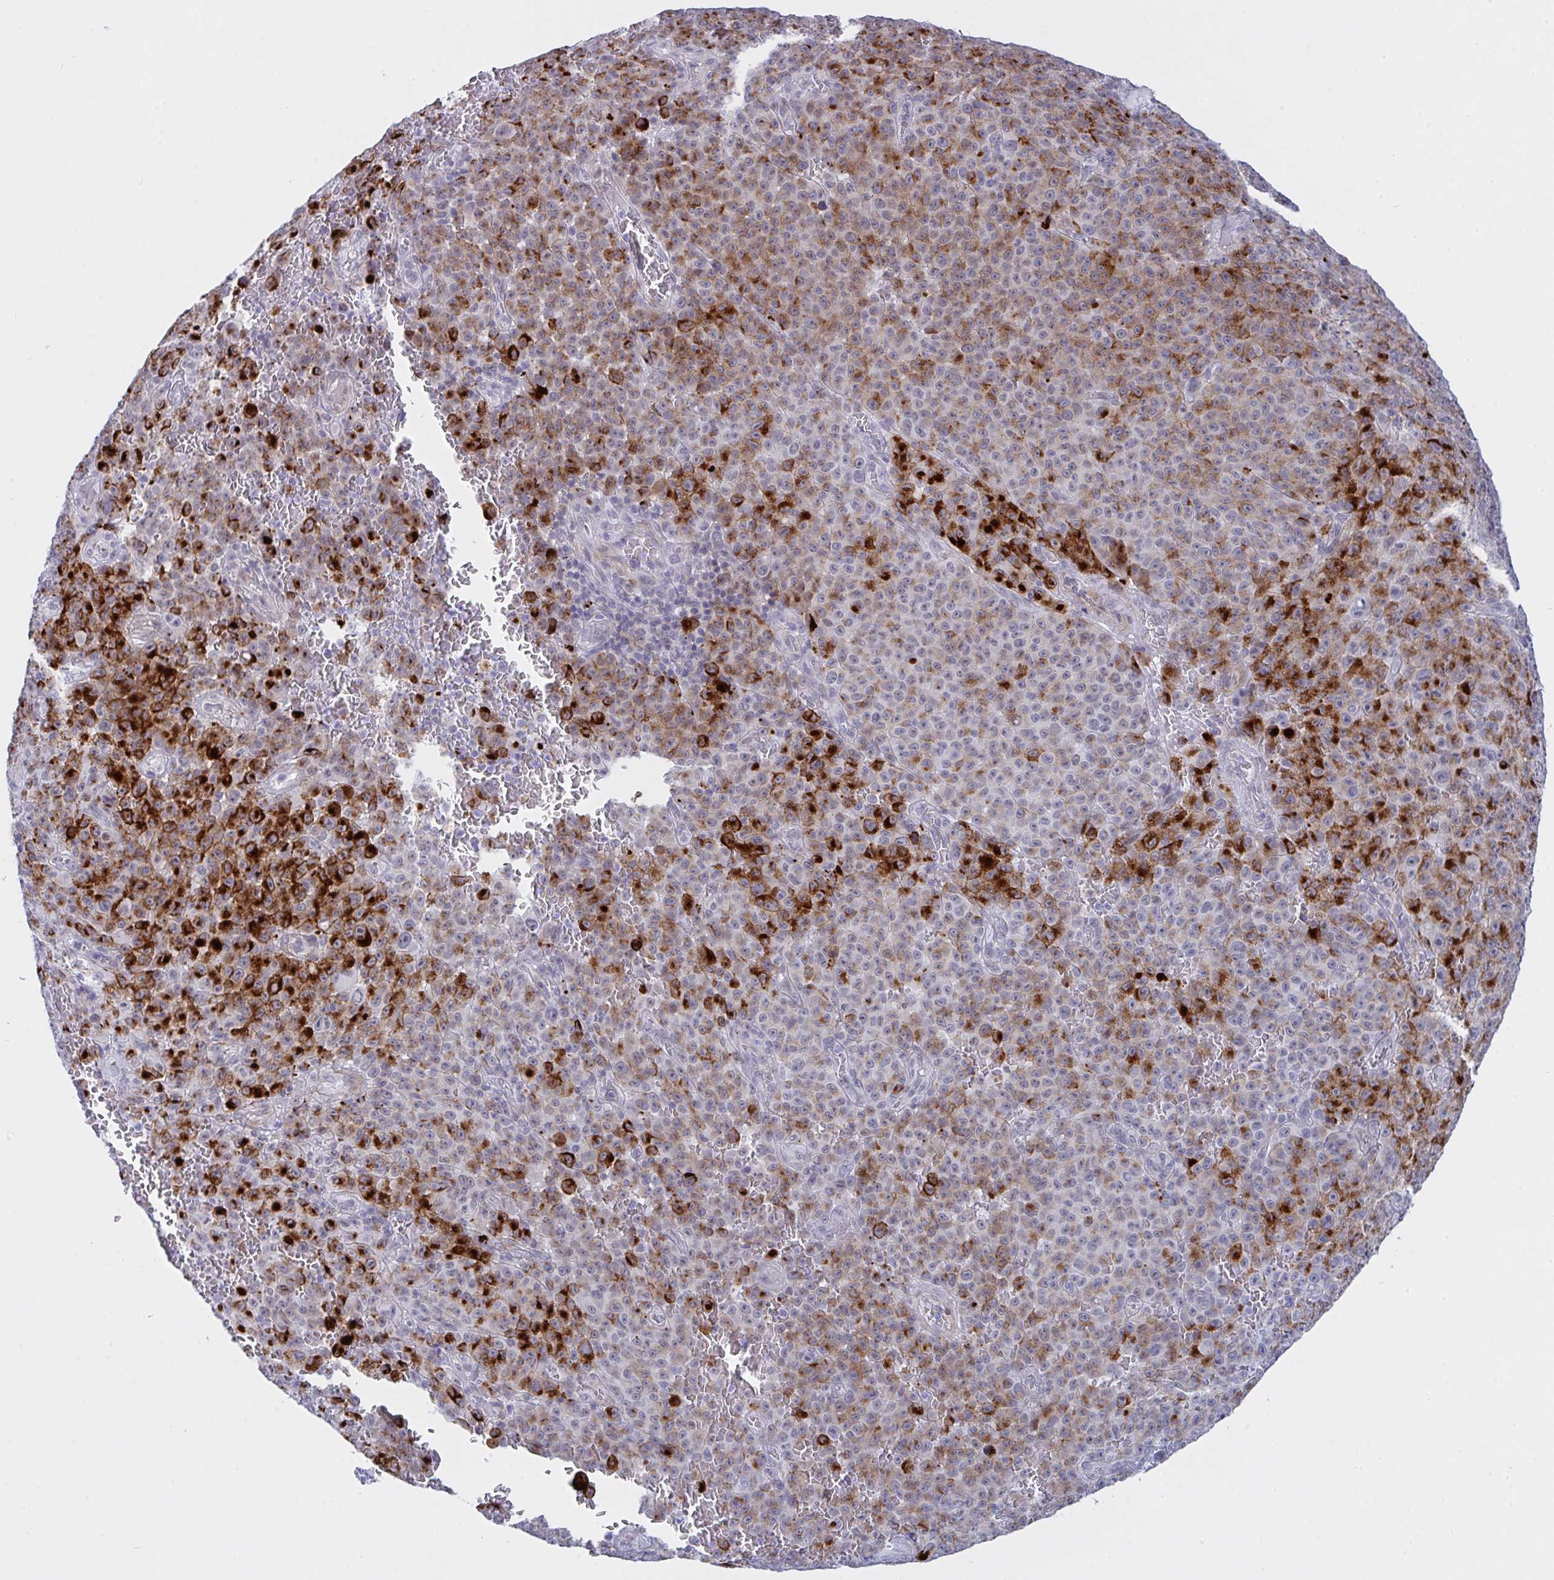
{"staining": {"intensity": "moderate", "quantity": "25%-75%", "location": "cytoplasmic/membranous"}, "tissue": "melanoma", "cell_type": "Tumor cells", "image_type": "cancer", "snomed": [{"axis": "morphology", "description": "Malignant melanoma, NOS"}, {"axis": "topography", "description": "Skin"}], "caption": "Human melanoma stained with a brown dye shows moderate cytoplasmic/membranous positive staining in about 25%-75% of tumor cells.", "gene": "FBXL22", "patient": {"sex": "female", "age": 82}}